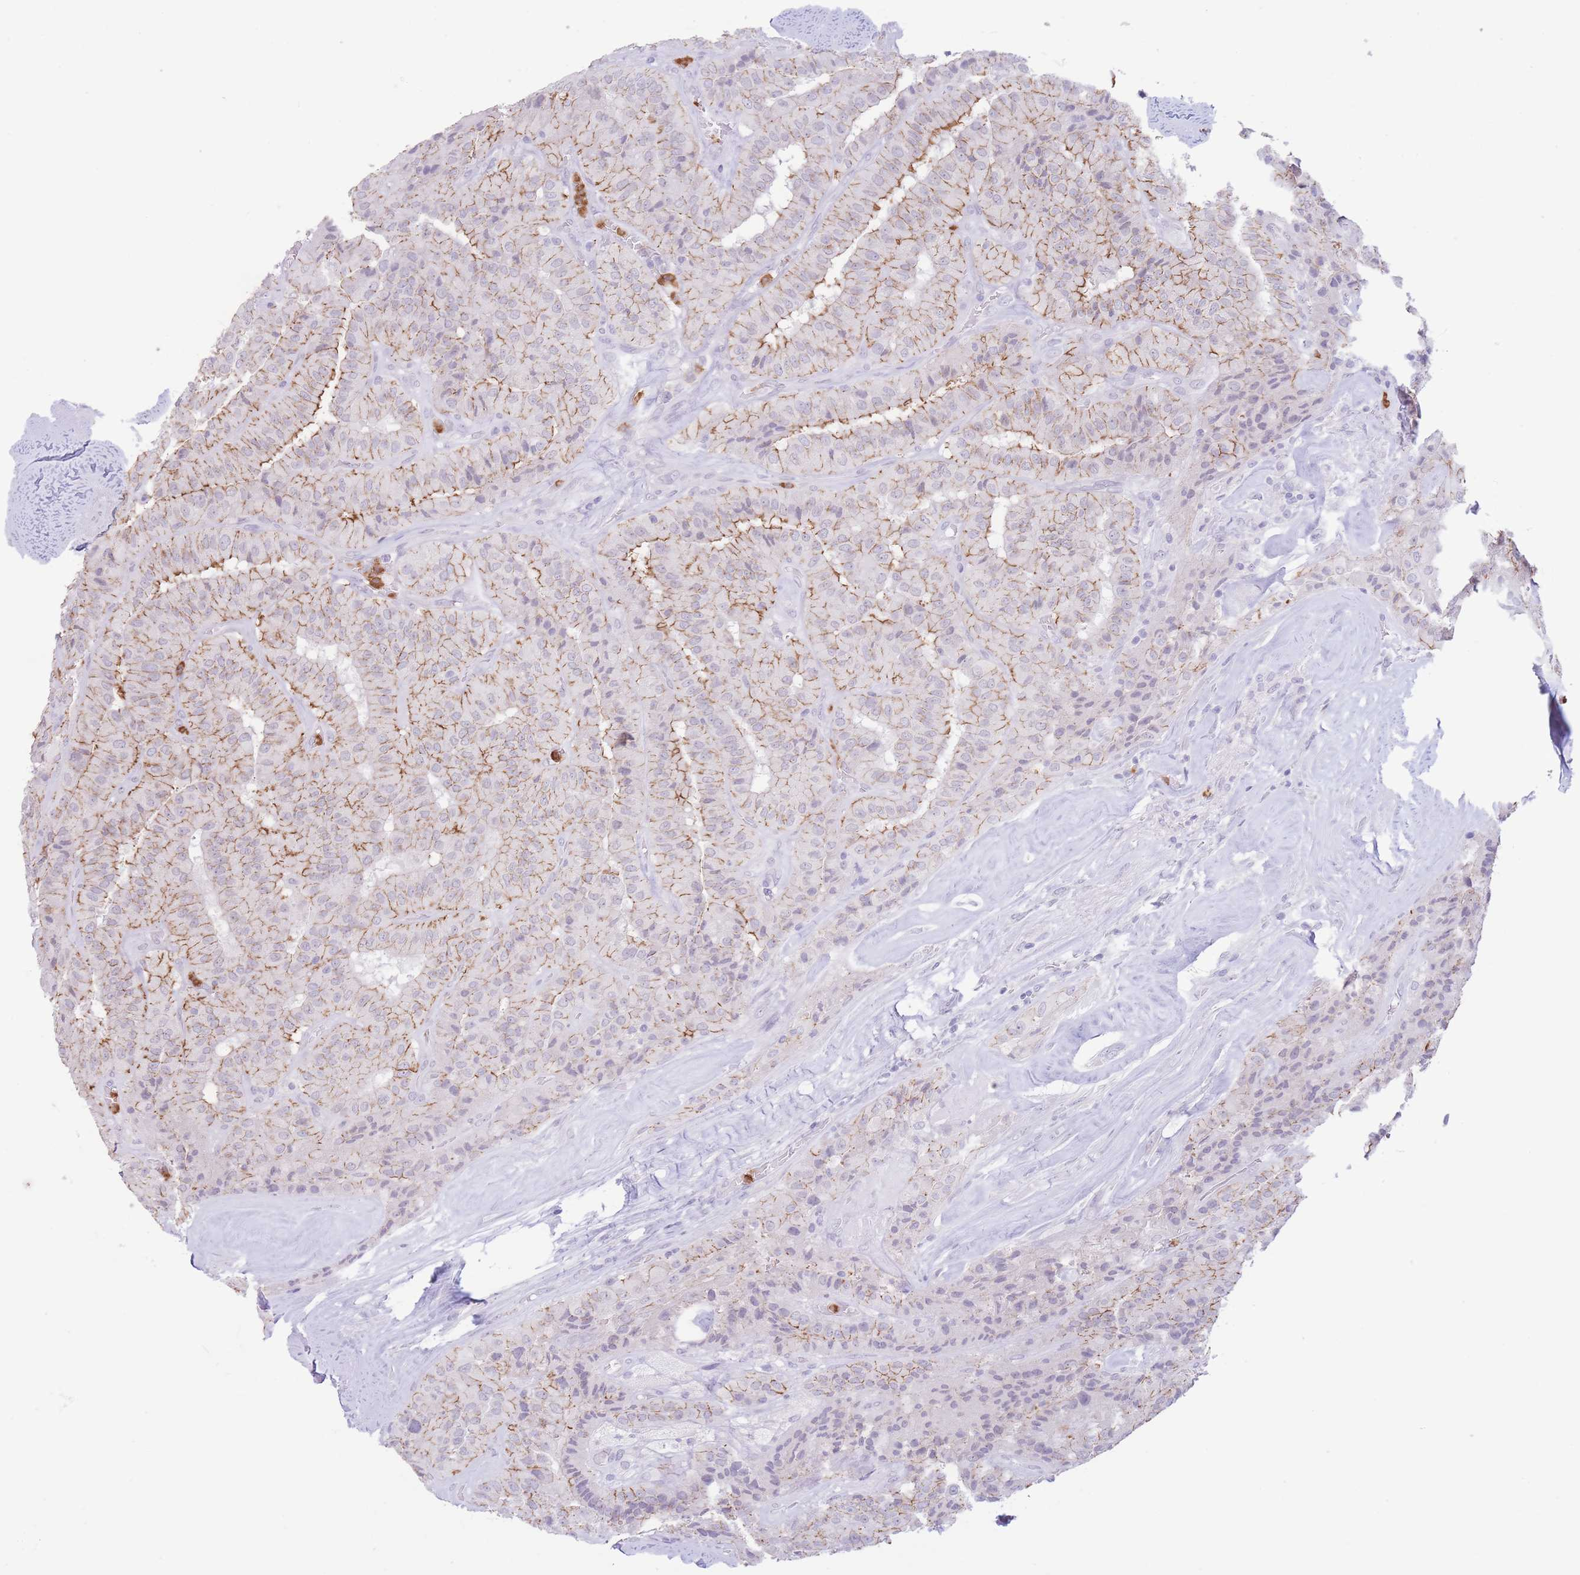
{"staining": {"intensity": "moderate", "quantity": "25%-75%", "location": "cytoplasmic/membranous"}, "tissue": "thyroid cancer", "cell_type": "Tumor cells", "image_type": "cancer", "snomed": [{"axis": "morphology", "description": "Normal tissue, NOS"}, {"axis": "morphology", "description": "Papillary adenocarcinoma, NOS"}, {"axis": "topography", "description": "Thyroid gland"}], "caption": "Moderate cytoplasmic/membranous expression is present in approximately 25%-75% of tumor cells in papillary adenocarcinoma (thyroid). (Stains: DAB in brown, nuclei in blue, Microscopy: brightfield microscopy at high magnification).", "gene": "LCLAT1", "patient": {"sex": "female", "age": 59}}